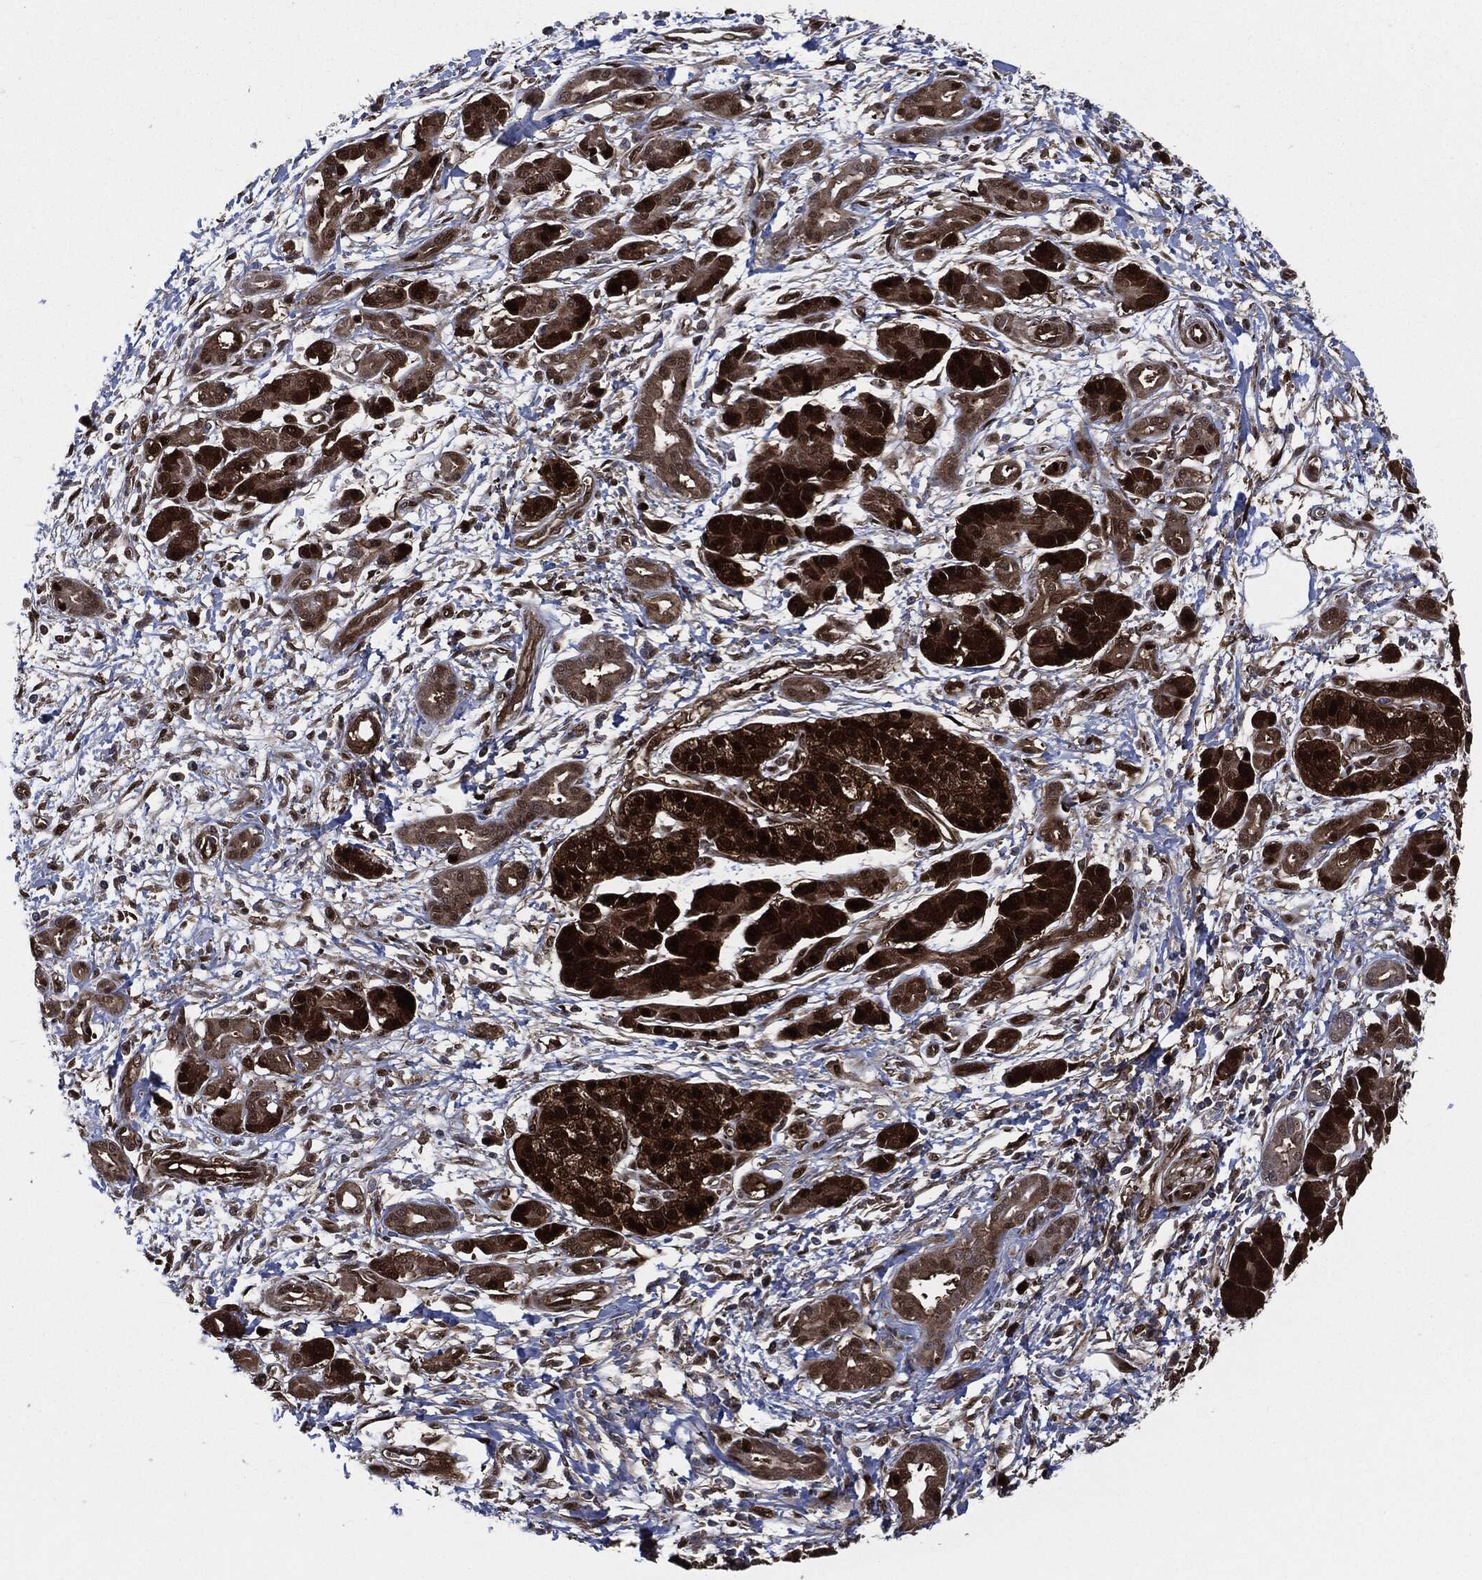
{"staining": {"intensity": "strong", "quantity": ">75%", "location": "cytoplasmic/membranous,nuclear"}, "tissue": "pancreatic cancer", "cell_type": "Tumor cells", "image_type": "cancer", "snomed": [{"axis": "morphology", "description": "Adenocarcinoma, NOS"}, {"axis": "topography", "description": "Pancreas"}], "caption": "Tumor cells demonstrate high levels of strong cytoplasmic/membranous and nuclear staining in approximately >75% of cells in pancreatic adenocarcinoma. Using DAB (brown) and hematoxylin (blue) stains, captured at high magnification using brightfield microscopy.", "gene": "DCTN1", "patient": {"sex": "male", "age": 72}}